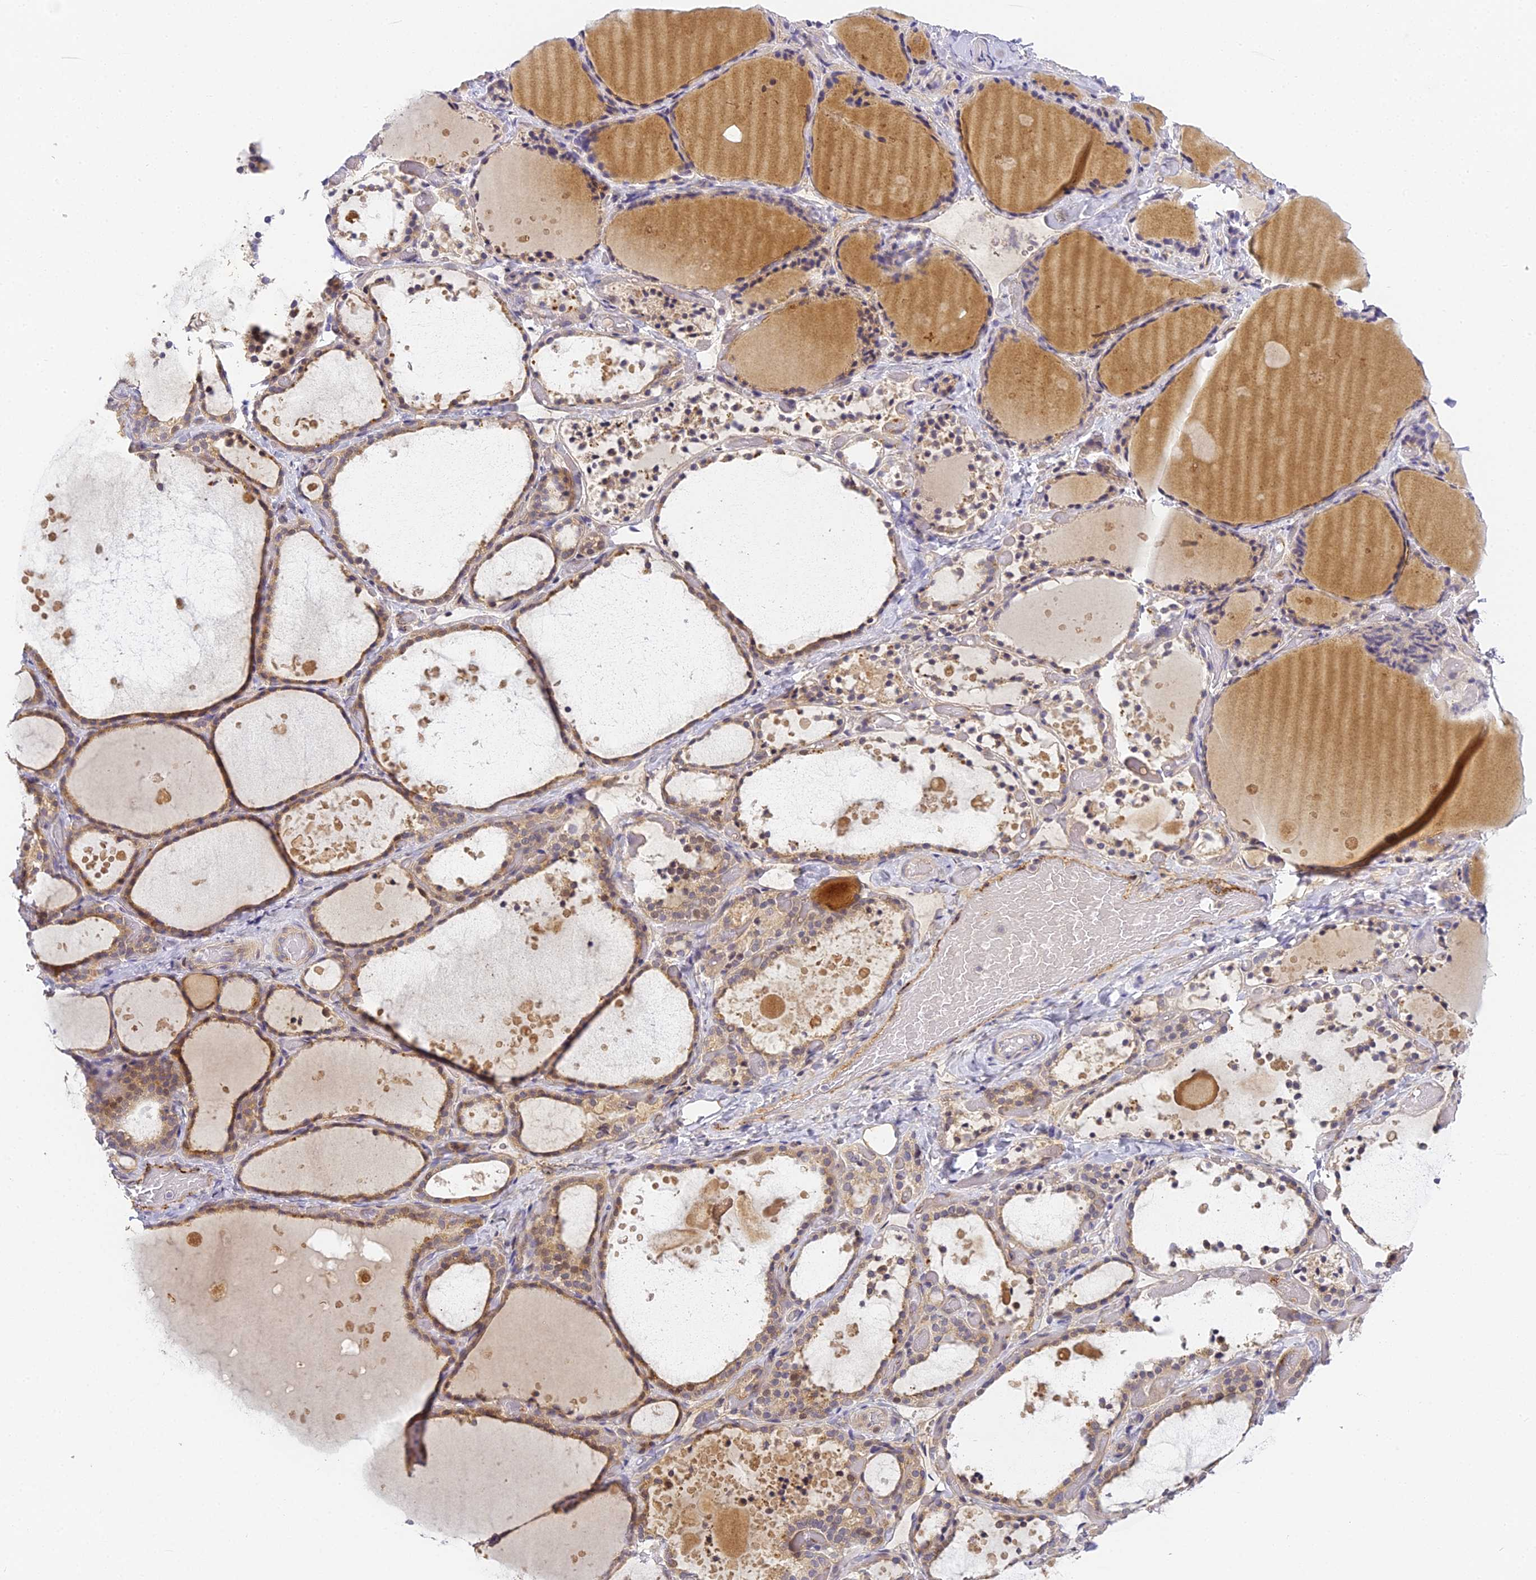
{"staining": {"intensity": "weak", "quantity": "25%-75%", "location": "cytoplasmic/membranous"}, "tissue": "thyroid gland", "cell_type": "Glandular cells", "image_type": "normal", "snomed": [{"axis": "morphology", "description": "Normal tissue, NOS"}, {"axis": "topography", "description": "Thyroid gland"}], "caption": "Approximately 25%-75% of glandular cells in normal human thyroid gland display weak cytoplasmic/membranous protein positivity as visualized by brown immunohistochemical staining.", "gene": "DNAAF10", "patient": {"sex": "female", "age": 44}}